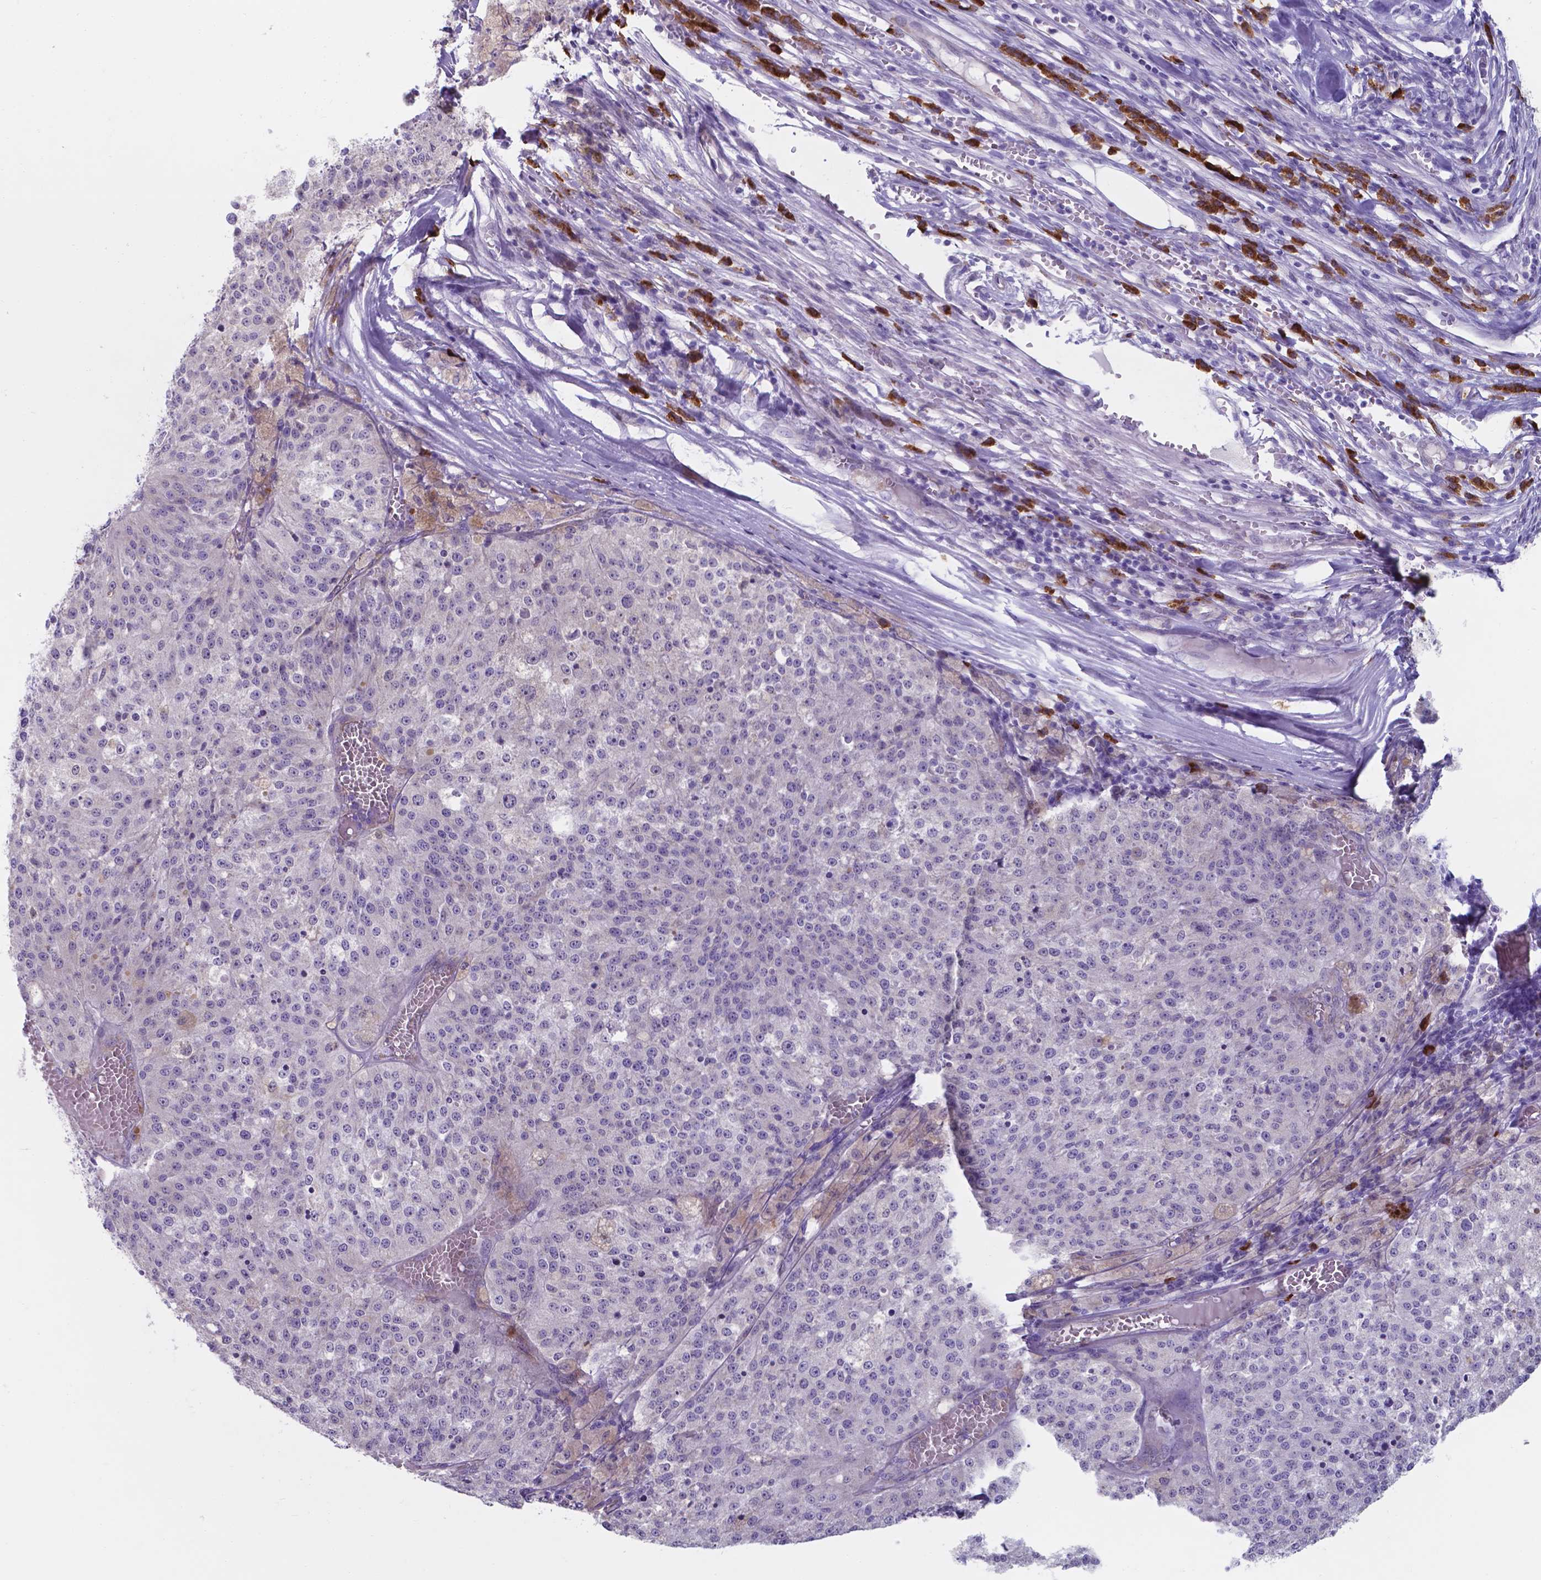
{"staining": {"intensity": "negative", "quantity": "none", "location": "none"}, "tissue": "melanoma", "cell_type": "Tumor cells", "image_type": "cancer", "snomed": [{"axis": "morphology", "description": "Malignant melanoma, Metastatic site"}, {"axis": "topography", "description": "Lymph node"}], "caption": "A histopathology image of melanoma stained for a protein exhibits no brown staining in tumor cells.", "gene": "UBE2J1", "patient": {"sex": "female", "age": 64}}